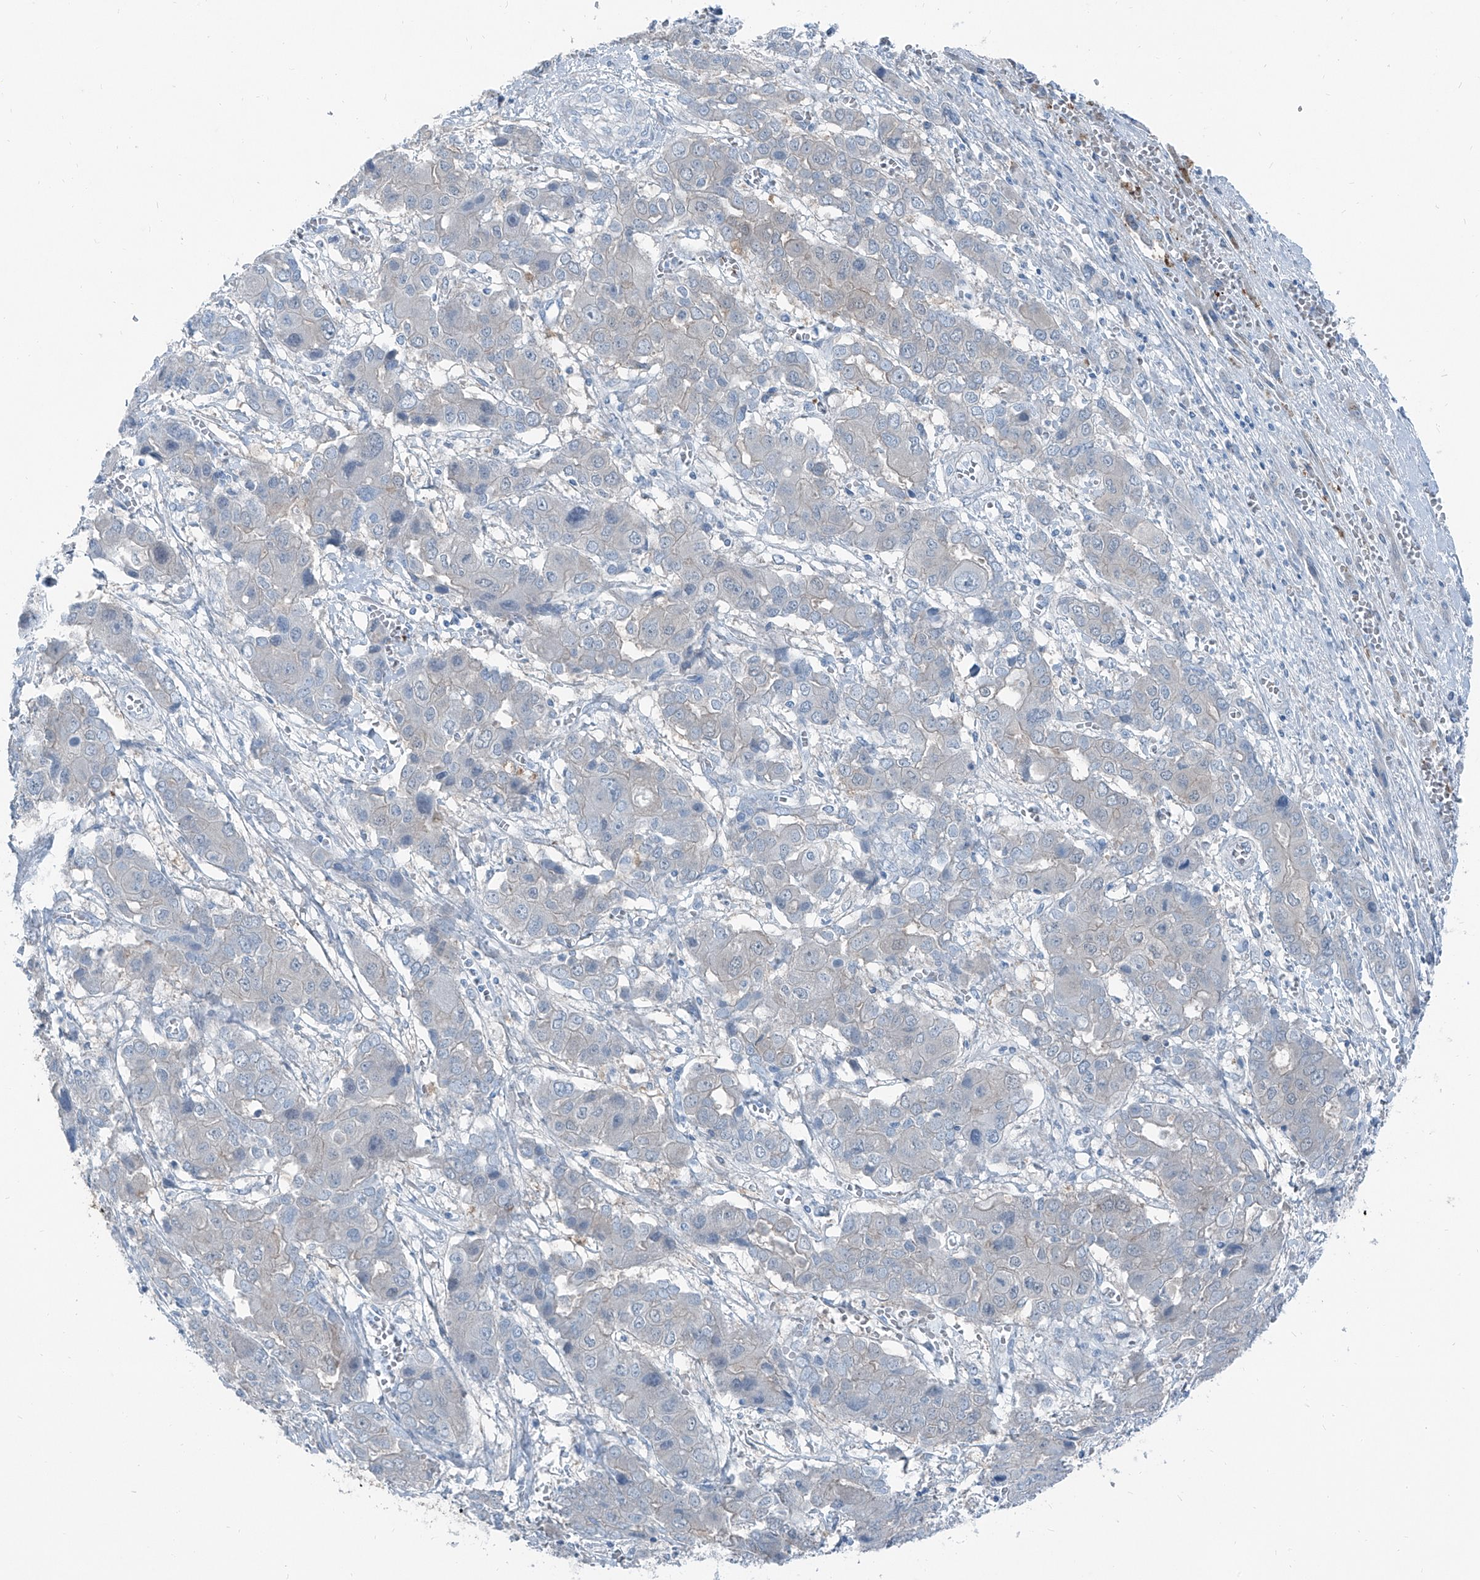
{"staining": {"intensity": "negative", "quantity": "none", "location": "none"}, "tissue": "liver cancer", "cell_type": "Tumor cells", "image_type": "cancer", "snomed": [{"axis": "morphology", "description": "Cholangiocarcinoma"}, {"axis": "topography", "description": "Liver"}], "caption": "This micrograph is of liver cholangiocarcinoma stained with immunohistochemistry (IHC) to label a protein in brown with the nuclei are counter-stained blue. There is no staining in tumor cells.", "gene": "RGN", "patient": {"sex": "male", "age": 67}}